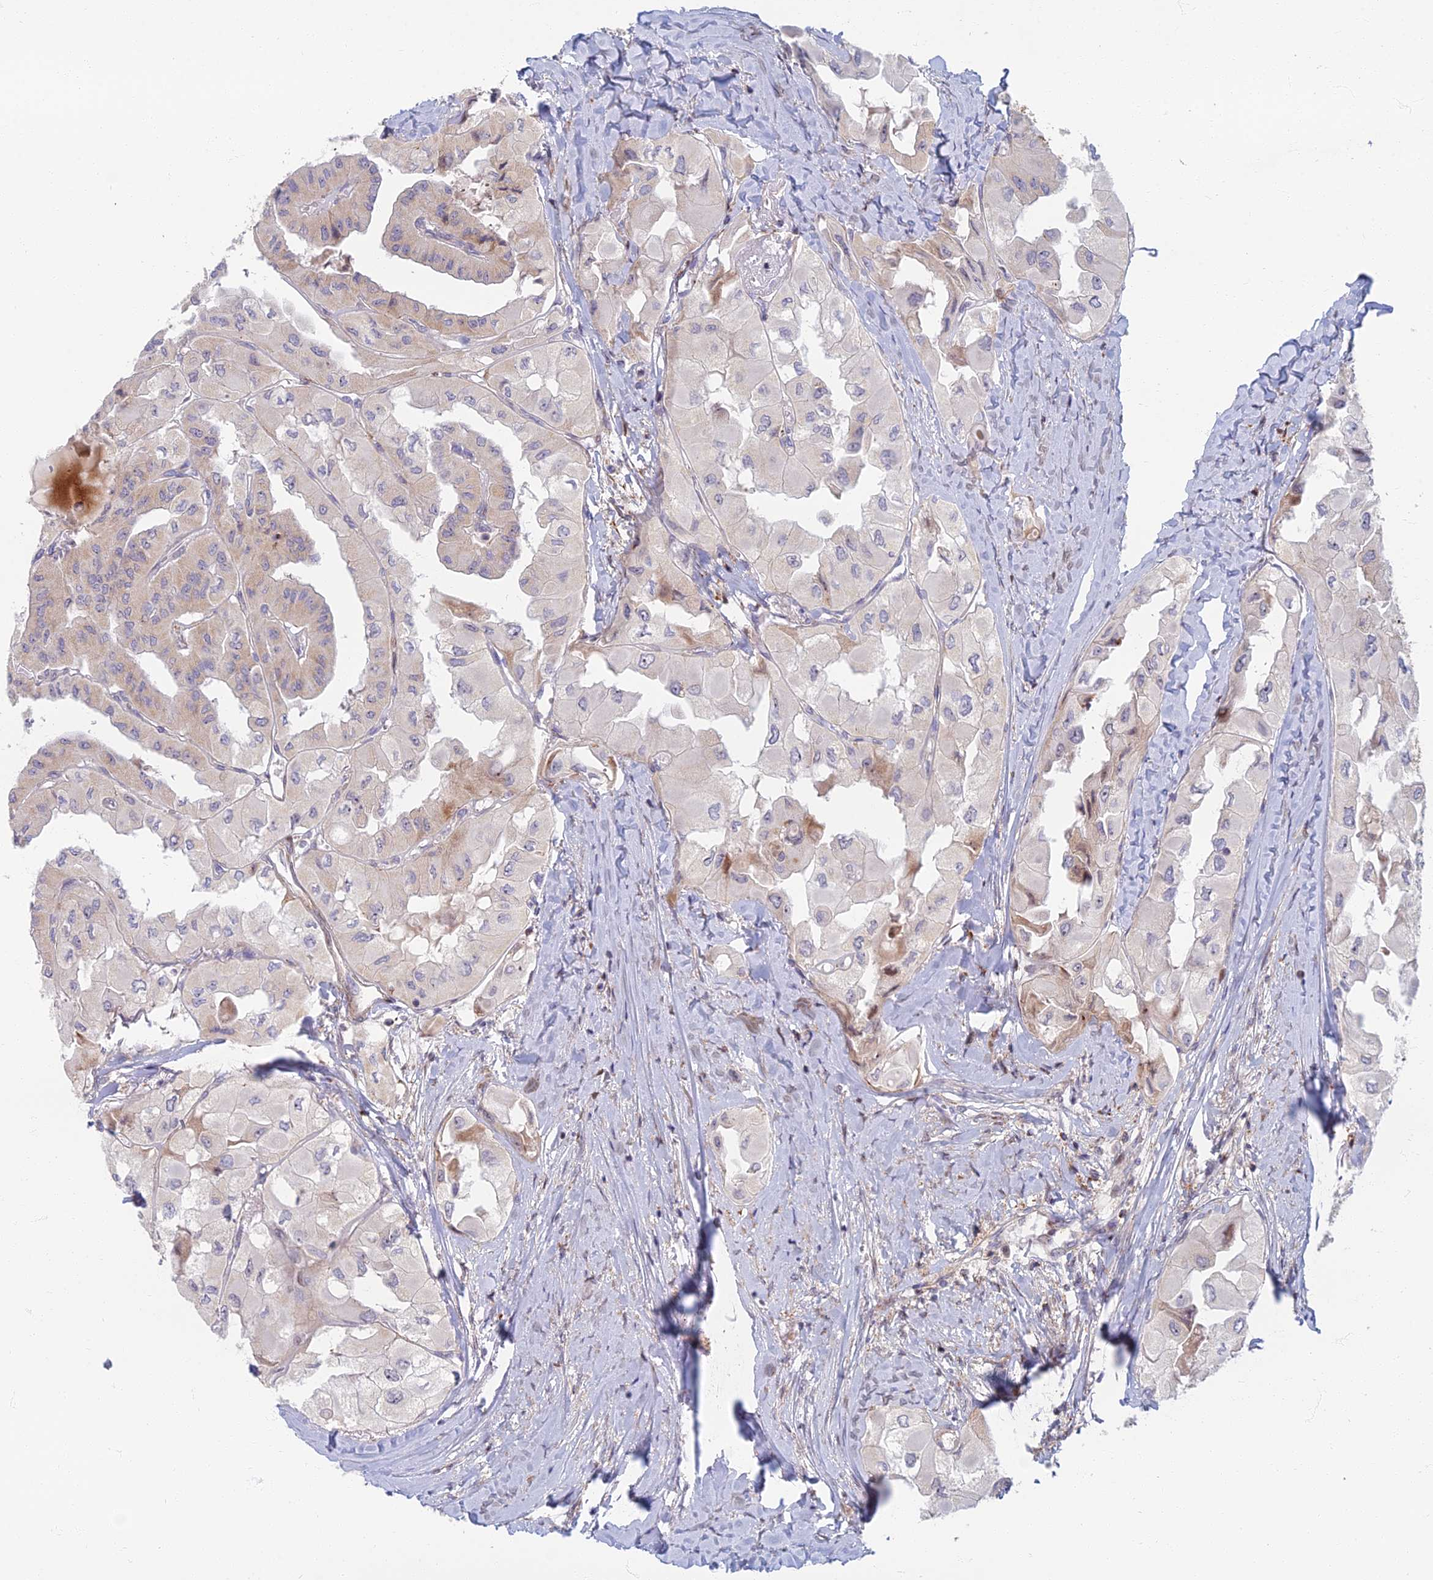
{"staining": {"intensity": "negative", "quantity": "none", "location": "none"}, "tissue": "thyroid cancer", "cell_type": "Tumor cells", "image_type": "cancer", "snomed": [{"axis": "morphology", "description": "Normal tissue, NOS"}, {"axis": "morphology", "description": "Papillary adenocarcinoma, NOS"}, {"axis": "topography", "description": "Thyroid gland"}], "caption": "The image exhibits no staining of tumor cells in papillary adenocarcinoma (thyroid).", "gene": "C15orf40", "patient": {"sex": "female", "age": 59}}